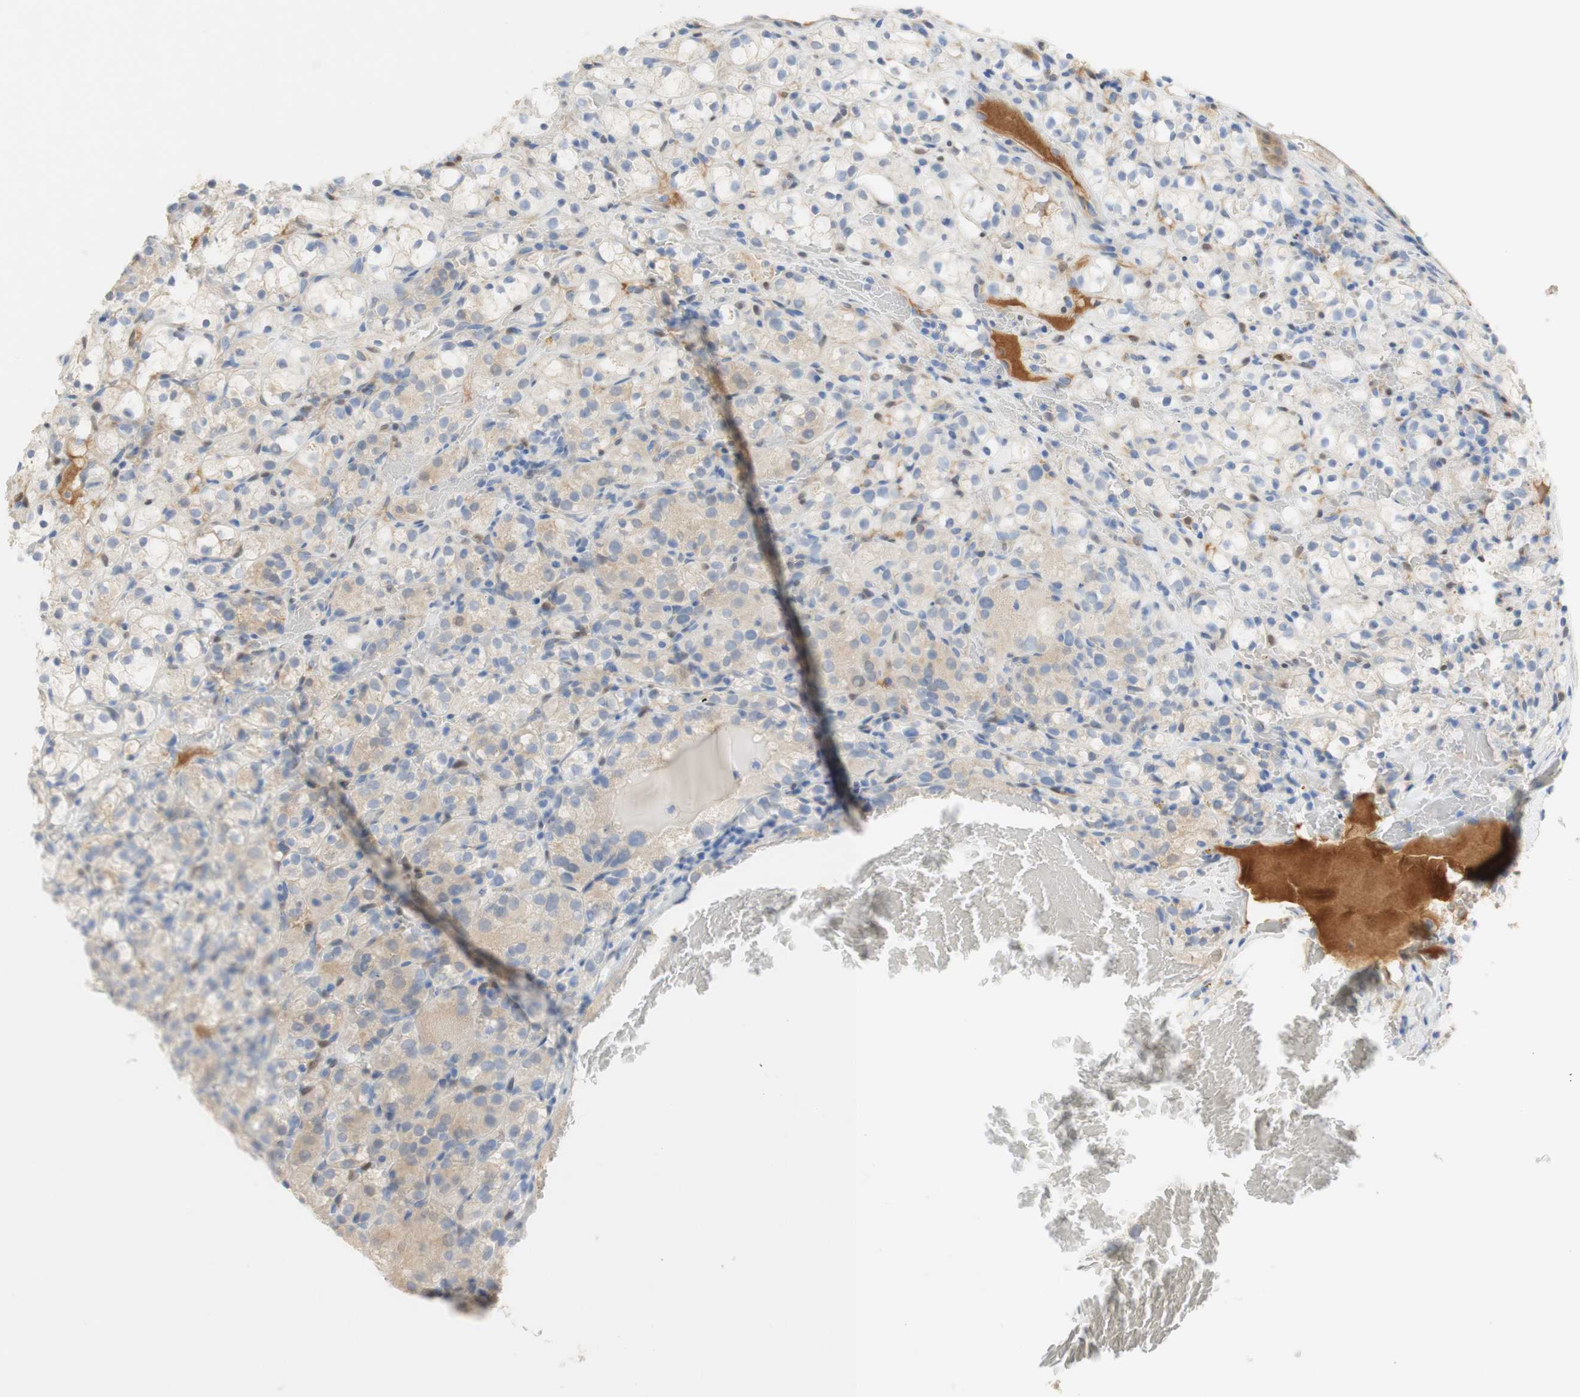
{"staining": {"intensity": "negative", "quantity": "none", "location": "none"}, "tissue": "renal cancer", "cell_type": "Tumor cells", "image_type": "cancer", "snomed": [{"axis": "morphology", "description": "Adenocarcinoma, NOS"}, {"axis": "topography", "description": "Kidney"}], "caption": "Tumor cells are negative for brown protein staining in adenocarcinoma (renal).", "gene": "SELENBP1", "patient": {"sex": "male", "age": 61}}